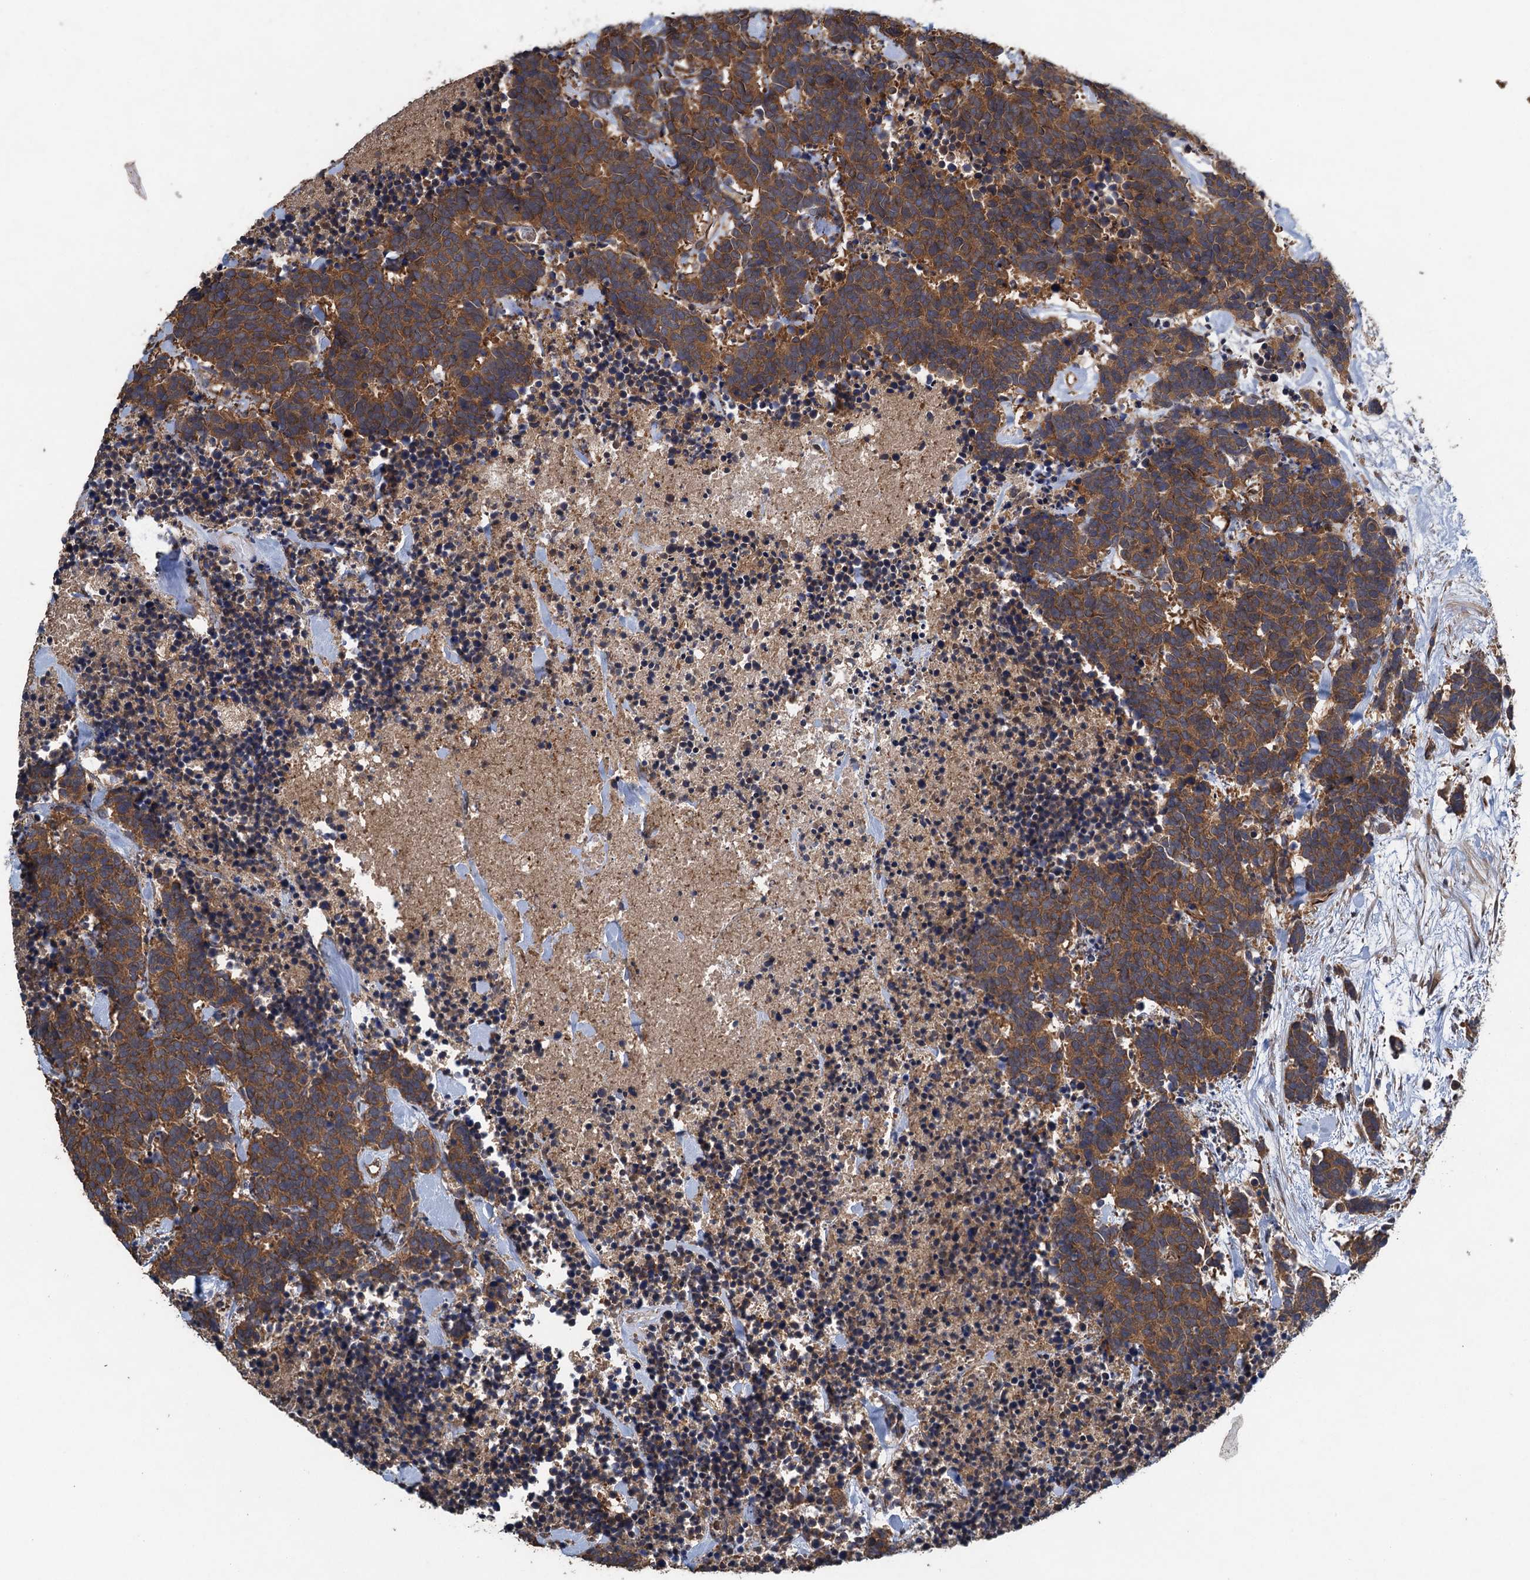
{"staining": {"intensity": "moderate", "quantity": ">75%", "location": "cytoplasmic/membranous"}, "tissue": "carcinoid", "cell_type": "Tumor cells", "image_type": "cancer", "snomed": [{"axis": "morphology", "description": "Carcinoma, NOS"}, {"axis": "morphology", "description": "Carcinoid, malignant, NOS"}, {"axis": "topography", "description": "Prostate"}], "caption": "Carcinoma stained for a protein exhibits moderate cytoplasmic/membranous positivity in tumor cells.", "gene": "CNTN5", "patient": {"sex": "male", "age": 57}}